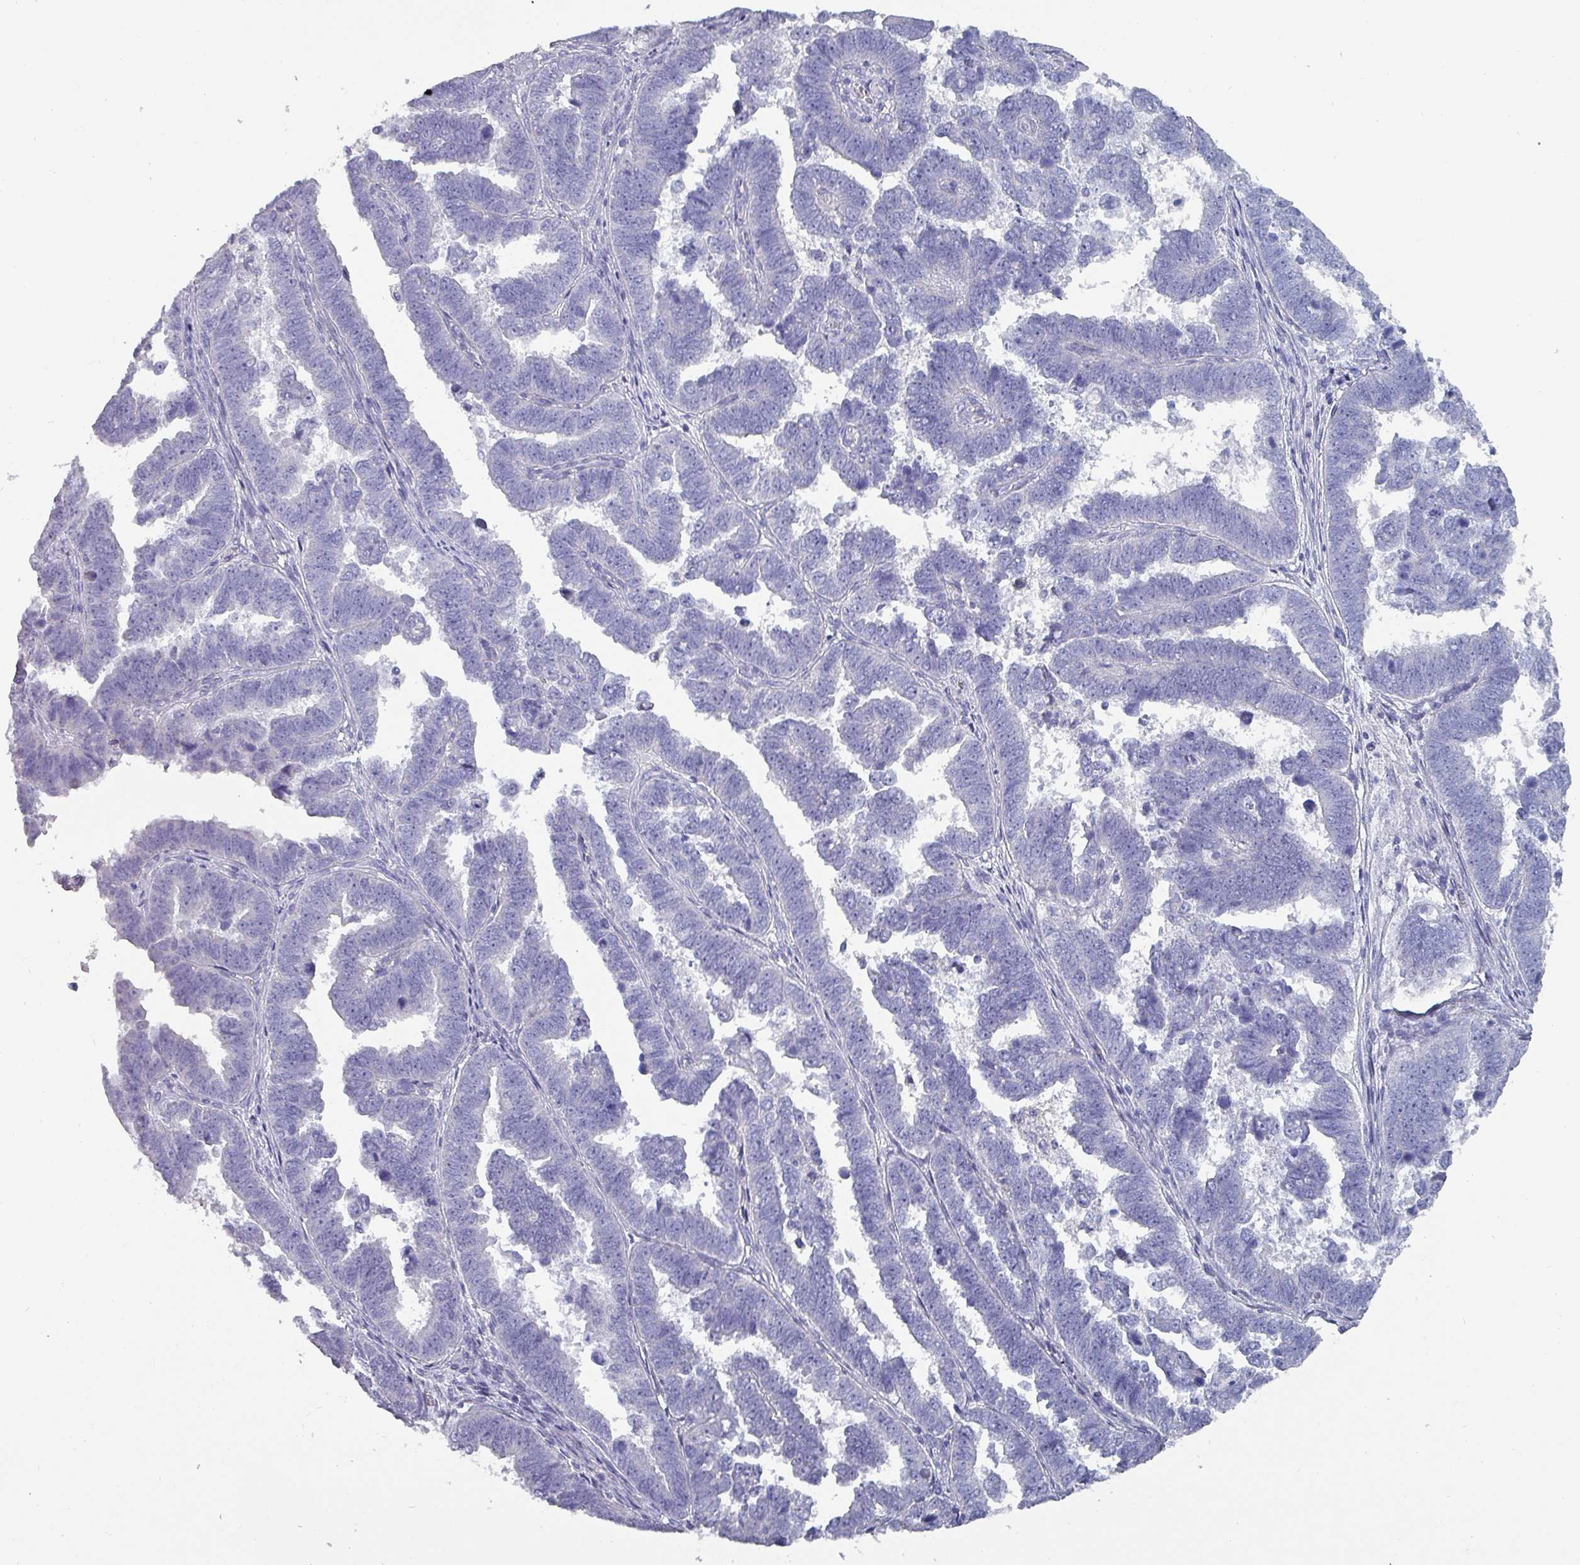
{"staining": {"intensity": "negative", "quantity": "none", "location": "none"}, "tissue": "endometrial cancer", "cell_type": "Tumor cells", "image_type": "cancer", "snomed": [{"axis": "morphology", "description": "Adenocarcinoma, NOS"}, {"axis": "topography", "description": "Endometrium"}], "caption": "A high-resolution photomicrograph shows IHC staining of adenocarcinoma (endometrial), which demonstrates no significant positivity in tumor cells. (DAB (3,3'-diaminobenzidine) IHC with hematoxylin counter stain).", "gene": "INS-IGF2", "patient": {"sex": "female", "age": 75}}